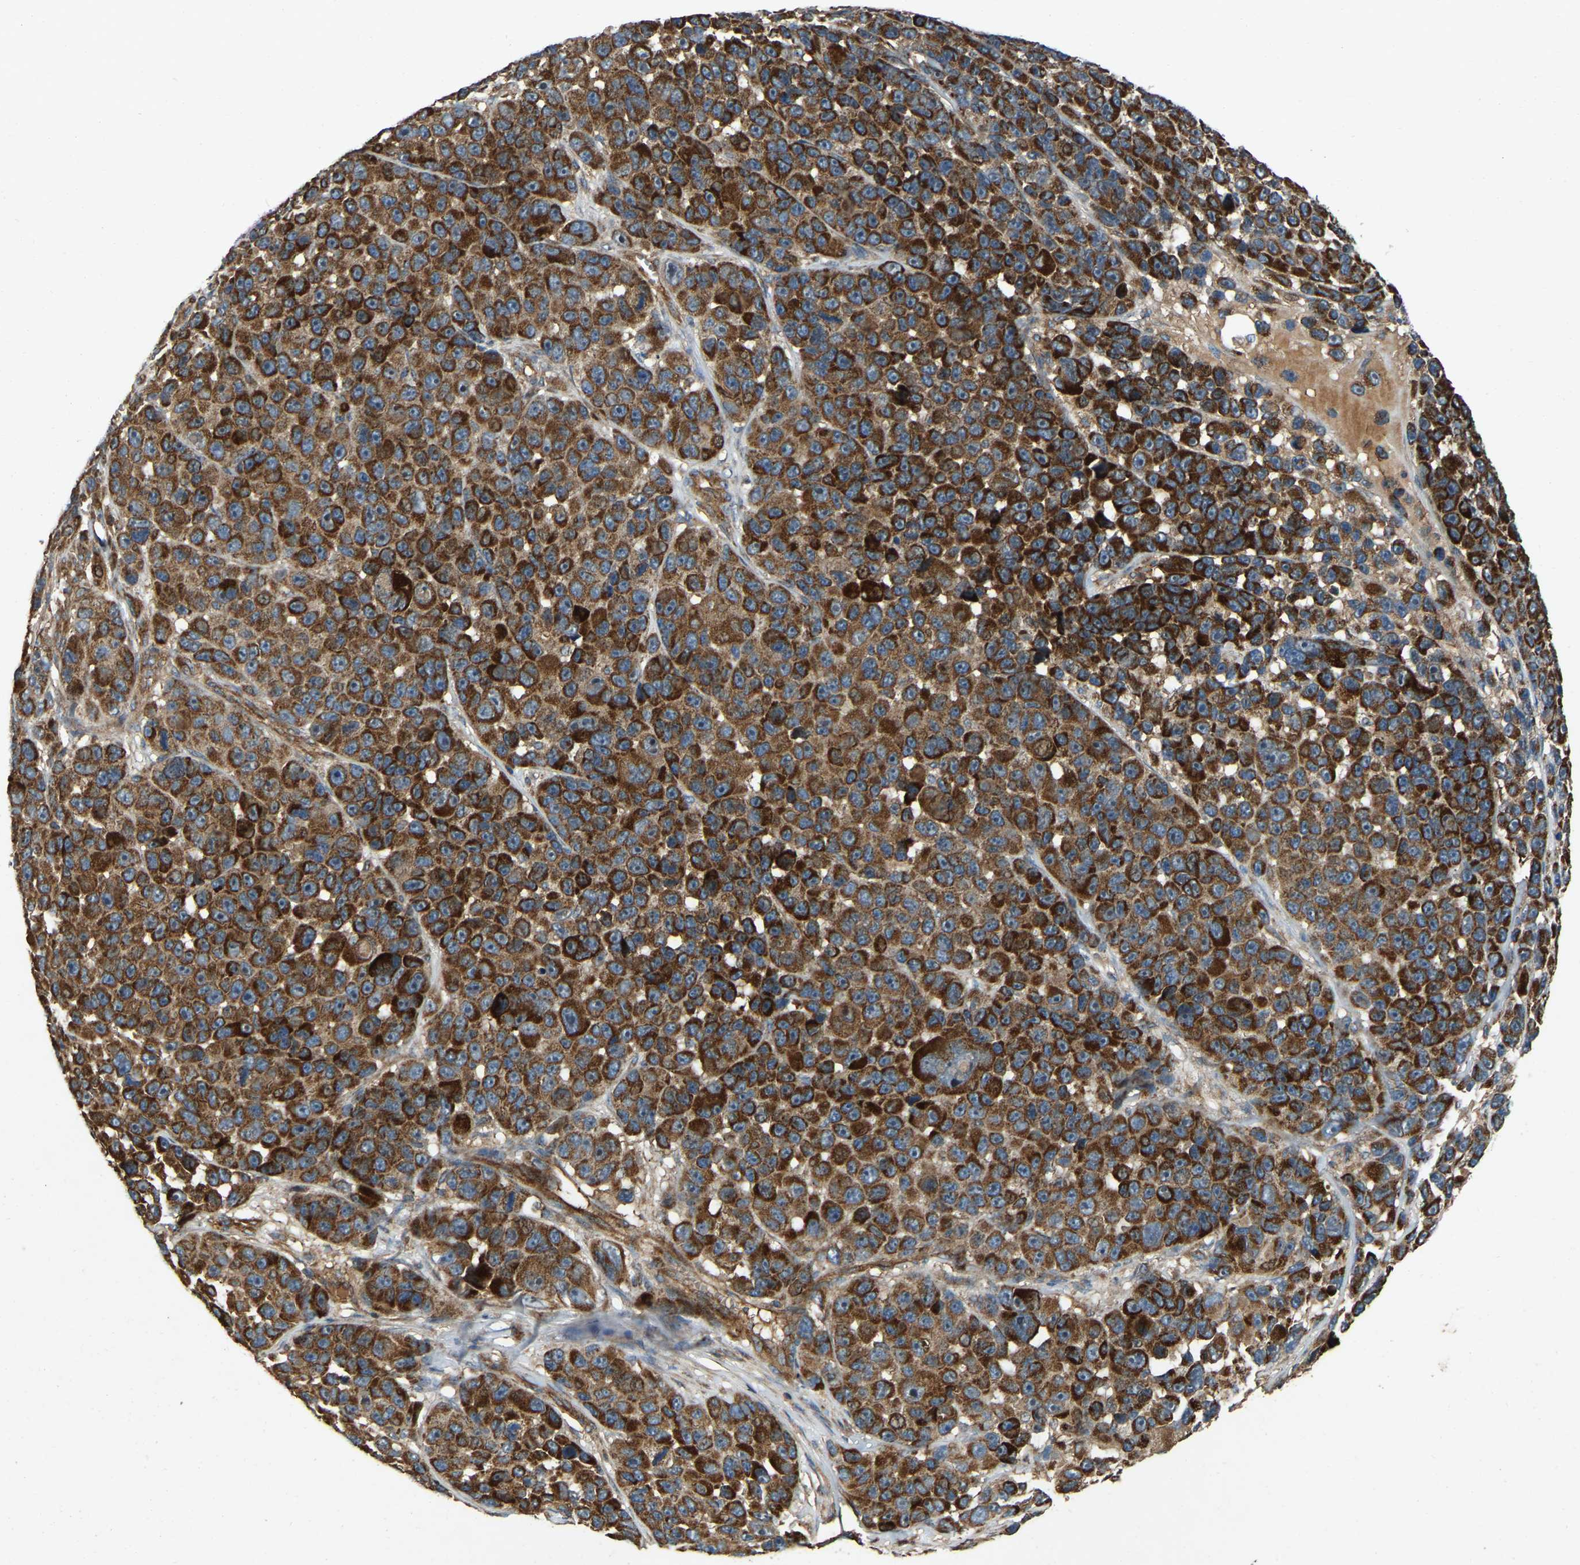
{"staining": {"intensity": "strong", "quantity": ">75%", "location": "cytoplasmic/membranous"}, "tissue": "melanoma", "cell_type": "Tumor cells", "image_type": "cancer", "snomed": [{"axis": "morphology", "description": "Malignant melanoma, NOS"}, {"axis": "topography", "description": "Skin"}], "caption": "Tumor cells show strong cytoplasmic/membranous expression in about >75% of cells in malignant melanoma.", "gene": "SAMD9L", "patient": {"sex": "male", "age": 53}}